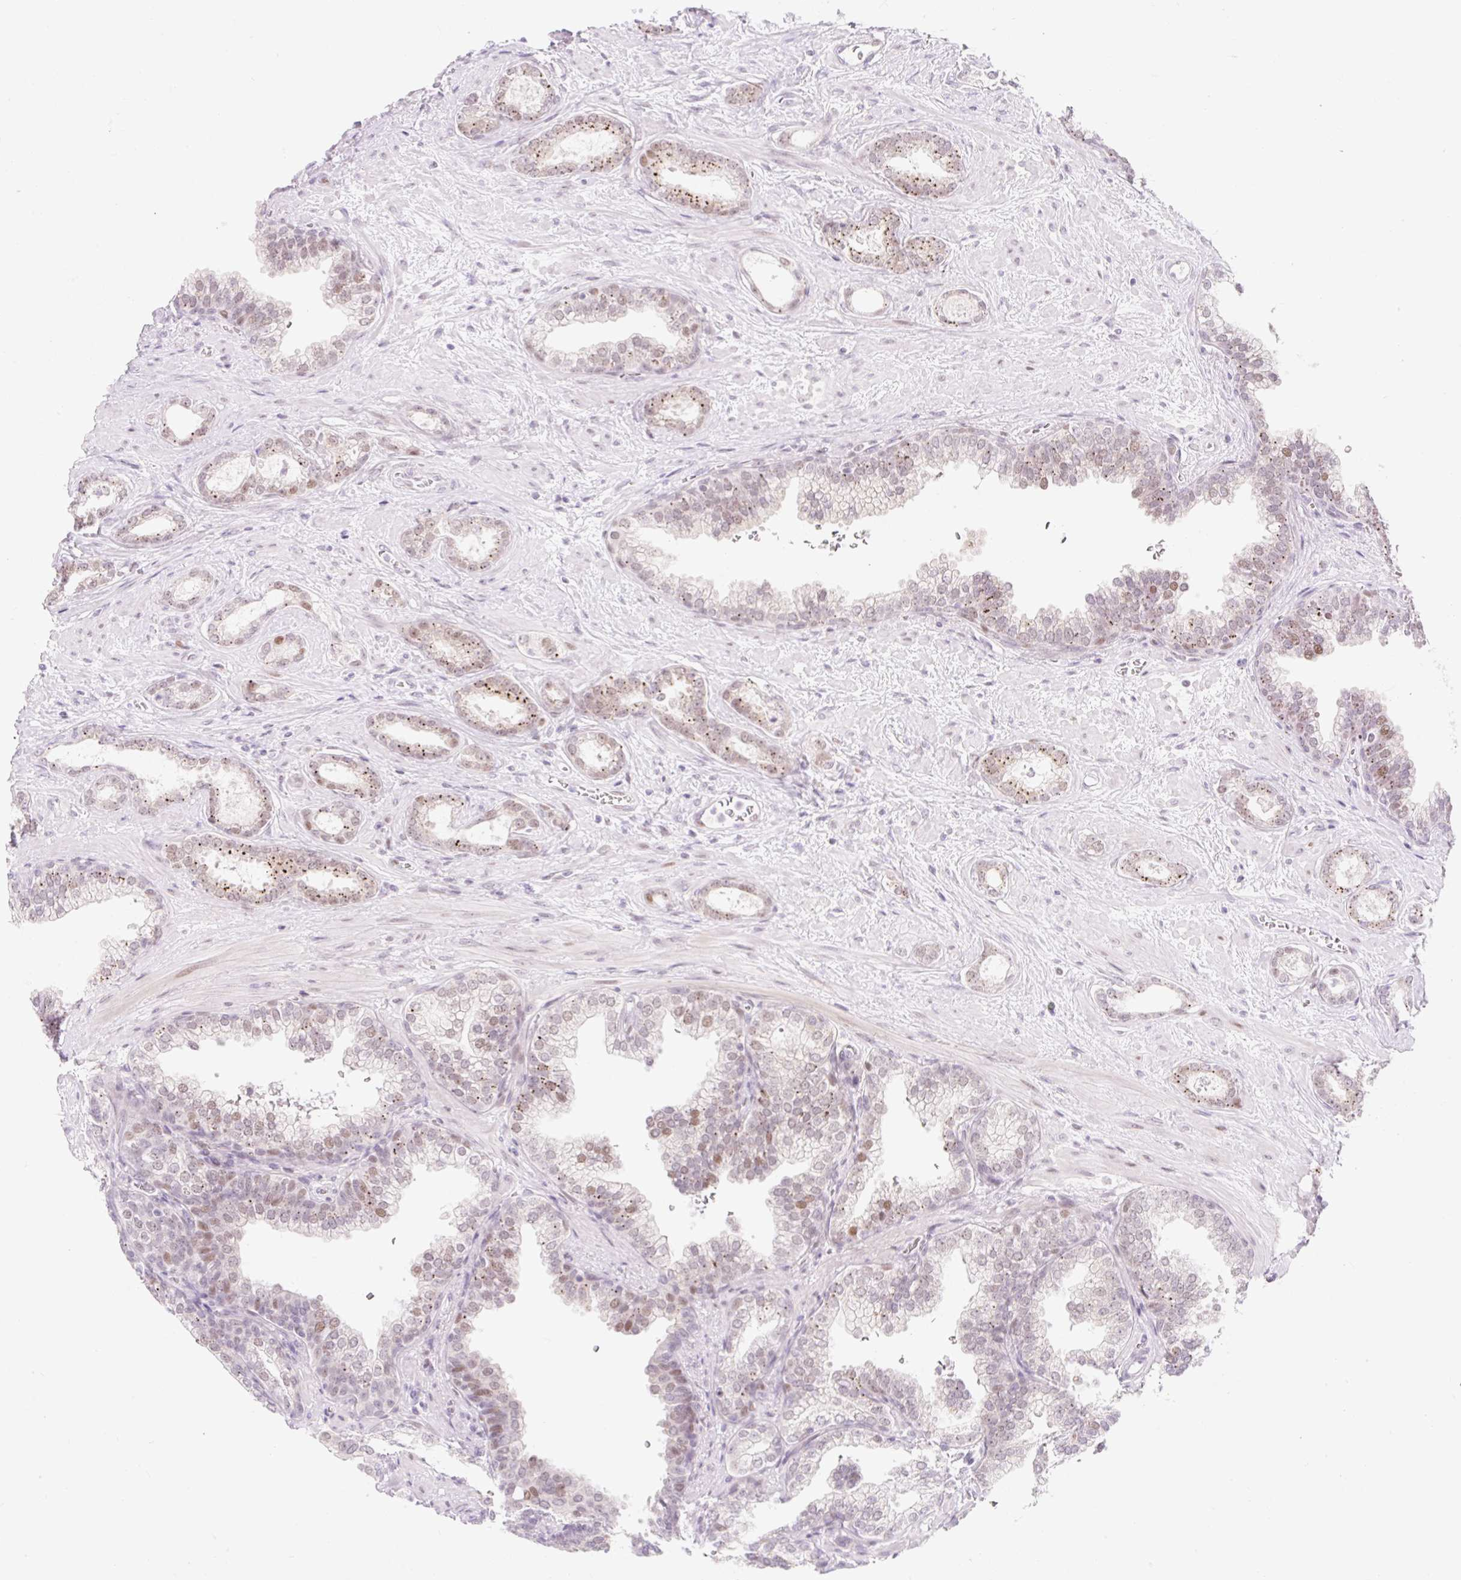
{"staining": {"intensity": "moderate", "quantity": "25%-75%", "location": "cytoplasmic/membranous,nuclear"}, "tissue": "prostate cancer", "cell_type": "Tumor cells", "image_type": "cancer", "snomed": [{"axis": "morphology", "description": "Adenocarcinoma, High grade"}, {"axis": "topography", "description": "Prostate"}], "caption": "DAB immunohistochemical staining of prostate cancer exhibits moderate cytoplasmic/membranous and nuclear protein staining in about 25%-75% of tumor cells.", "gene": "H2BW1", "patient": {"sex": "male", "age": 58}}